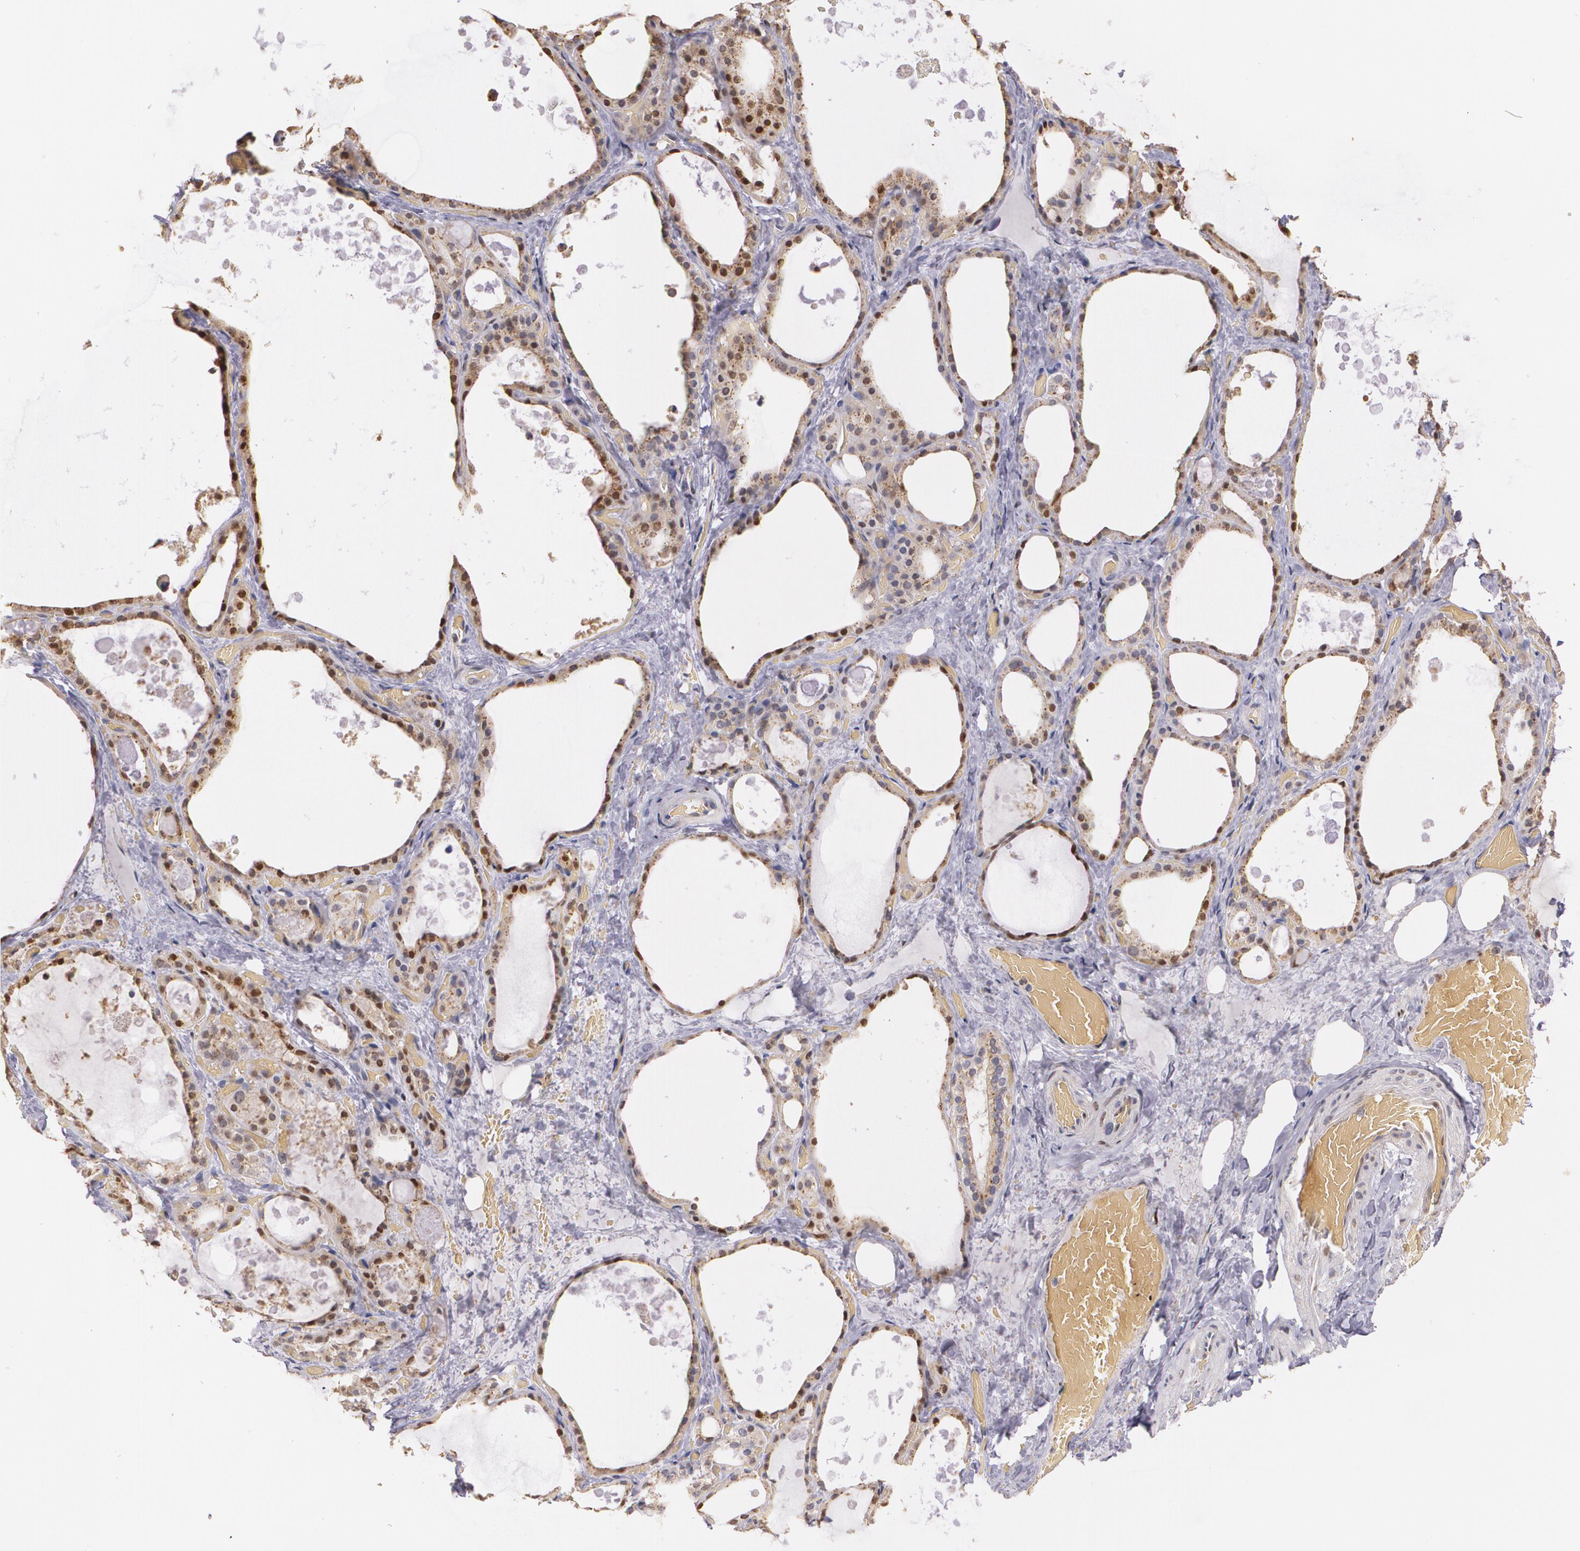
{"staining": {"intensity": "moderate", "quantity": ">75%", "location": "cytoplasmic/membranous,nuclear"}, "tissue": "thyroid gland", "cell_type": "Glandular cells", "image_type": "normal", "snomed": [{"axis": "morphology", "description": "Normal tissue, NOS"}, {"axis": "topography", "description": "Thyroid gland"}], "caption": "This histopathology image exhibits benign thyroid gland stained with immunohistochemistry (IHC) to label a protein in brown. The cytoplasmic/membranous,nuclear of glandular cells show moderate positivity for the protein. Nuclei are counter-stained blue.", "gene": "ATF3", "patient": {"sex": "male", "age": 61}}